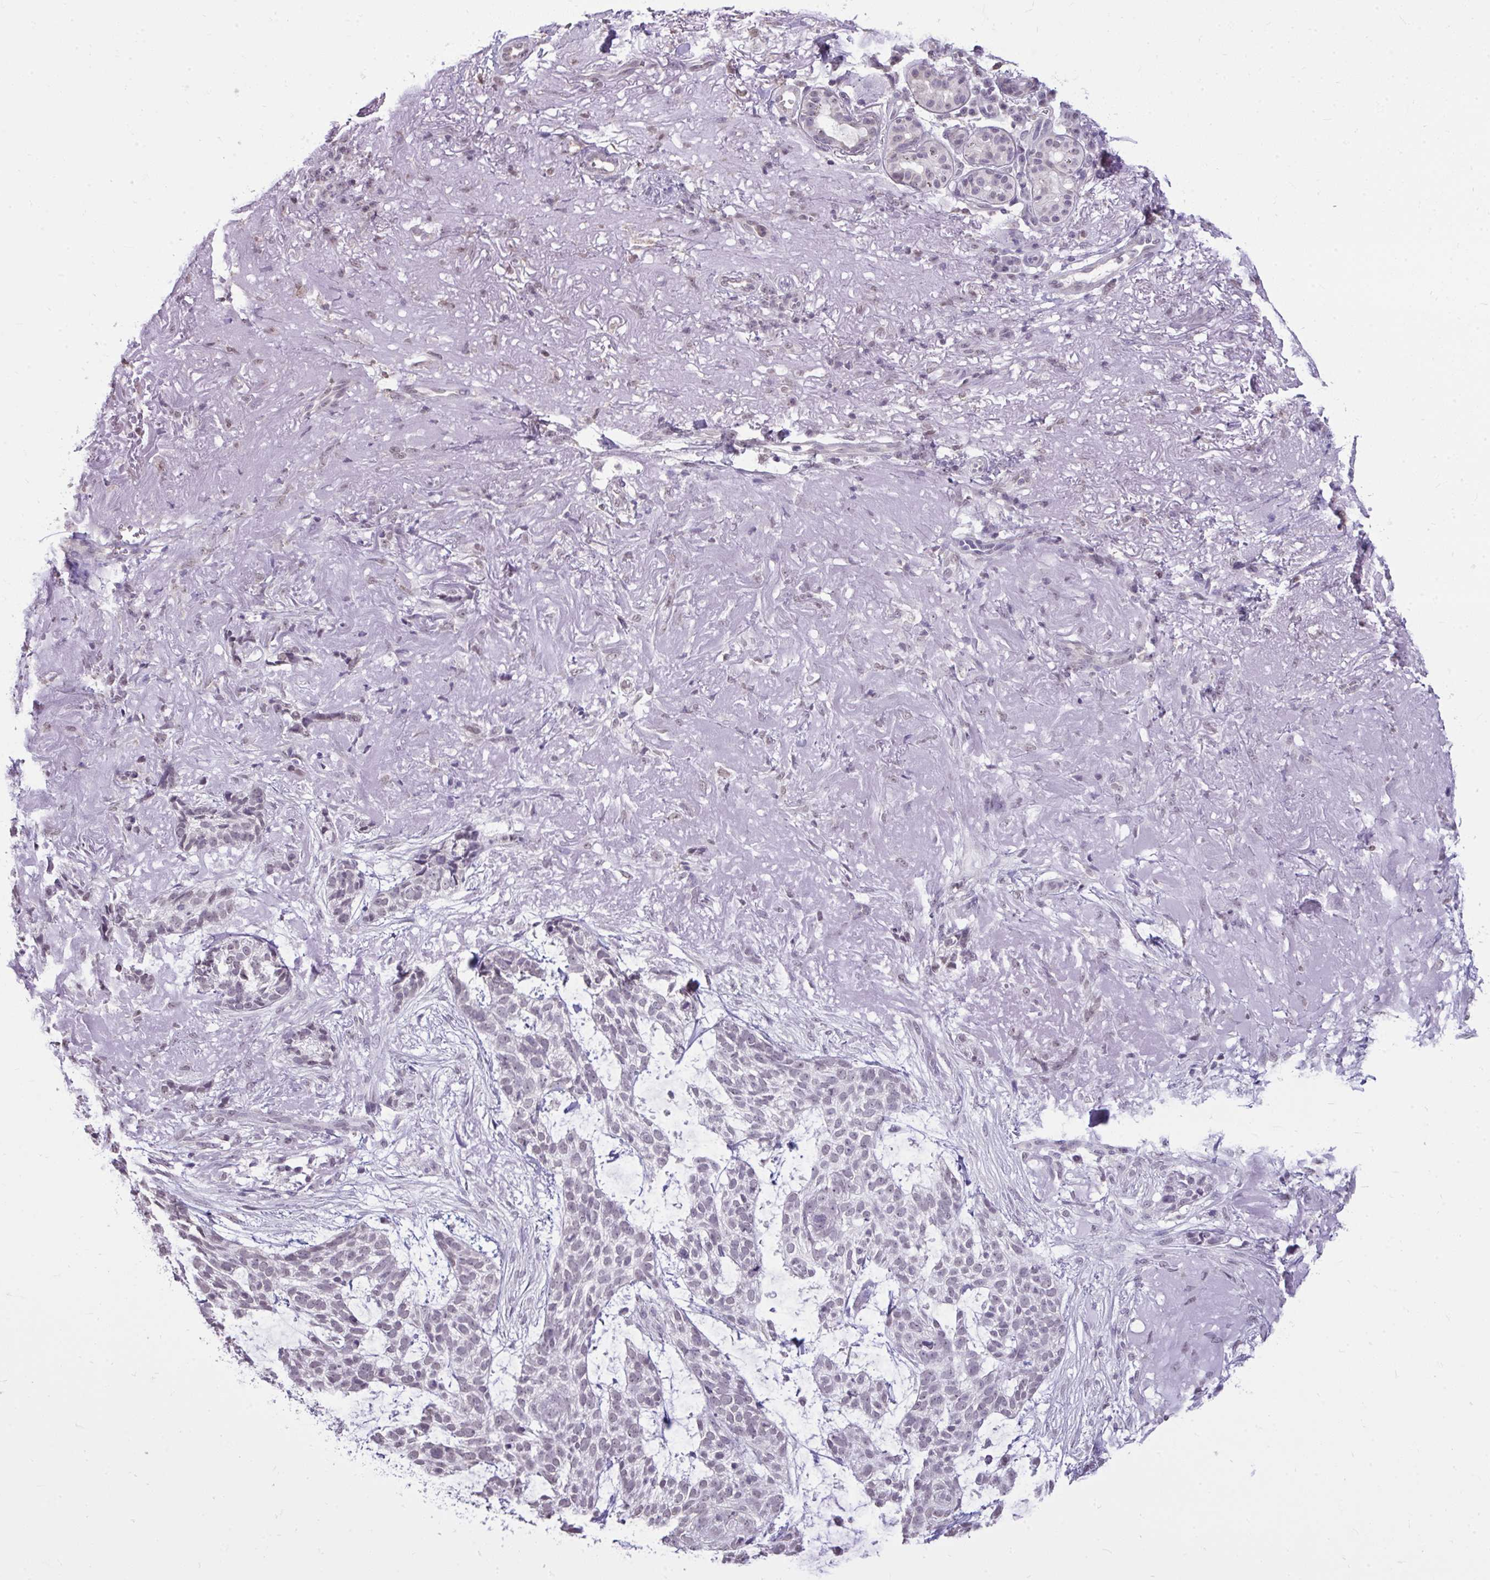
{"staining": {"intensity": "negative", "quantity": "none", "location": "none"}, "tissue": "skin cancer", "cell_type": "Tumor cells", "image_type": "cancer", "snomed": [{"axis": "morphology", "description": "Basal cell carcinoma"}, {"axis": "topography", "description": "Skin"}, {"axis": "topography", "description": "Skin of face"}], "caption": "Tumor cells are negative for brown protein staining in basal cell carcinoma (skin). (DAB immunohistochemistry (IHC) with hematoxylin counter stain).", "gene": "NPPA", "patient": {"sex": "female", "age": 80}}